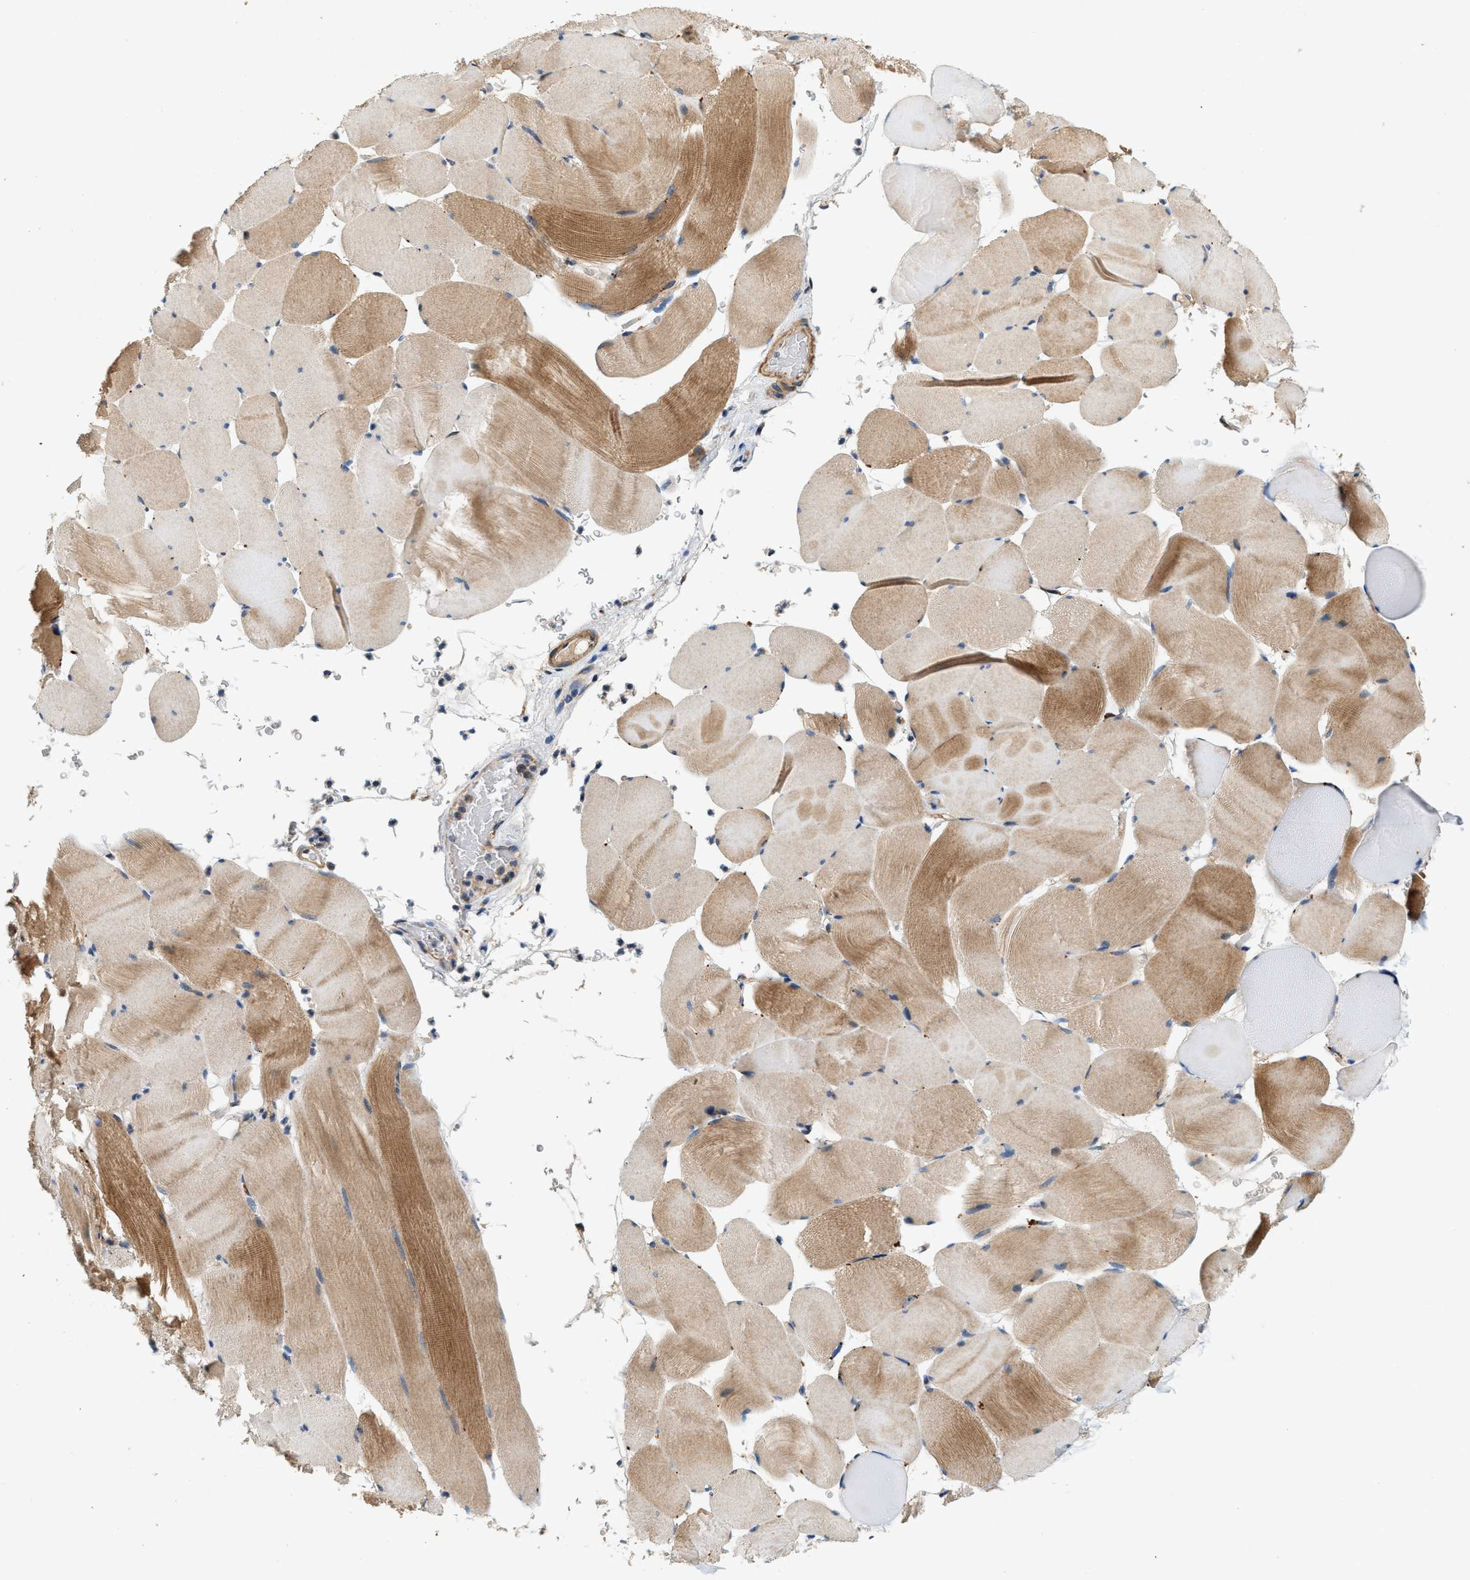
{"staining": {"intensity": "strong", "quantity": "<25%", "location": "cytoplasmic/membranous"}, "tissue": "skeletal muscle", "cell_type": "Myocytes", "image_type": "normal", "snomed": [{"axis": "morphology", "description": "Normal tissue, NOS"}, {"axis": "topography", "description": "Skeletal muscle"}], "caption": "Myocytes display medium levels of strong cytoplasmic/membranous positivity in about <25% of cells in unremarkable skeletal muscle.", "gene": "DUSP10", "patient": {"sex": "male", "age": 62}}